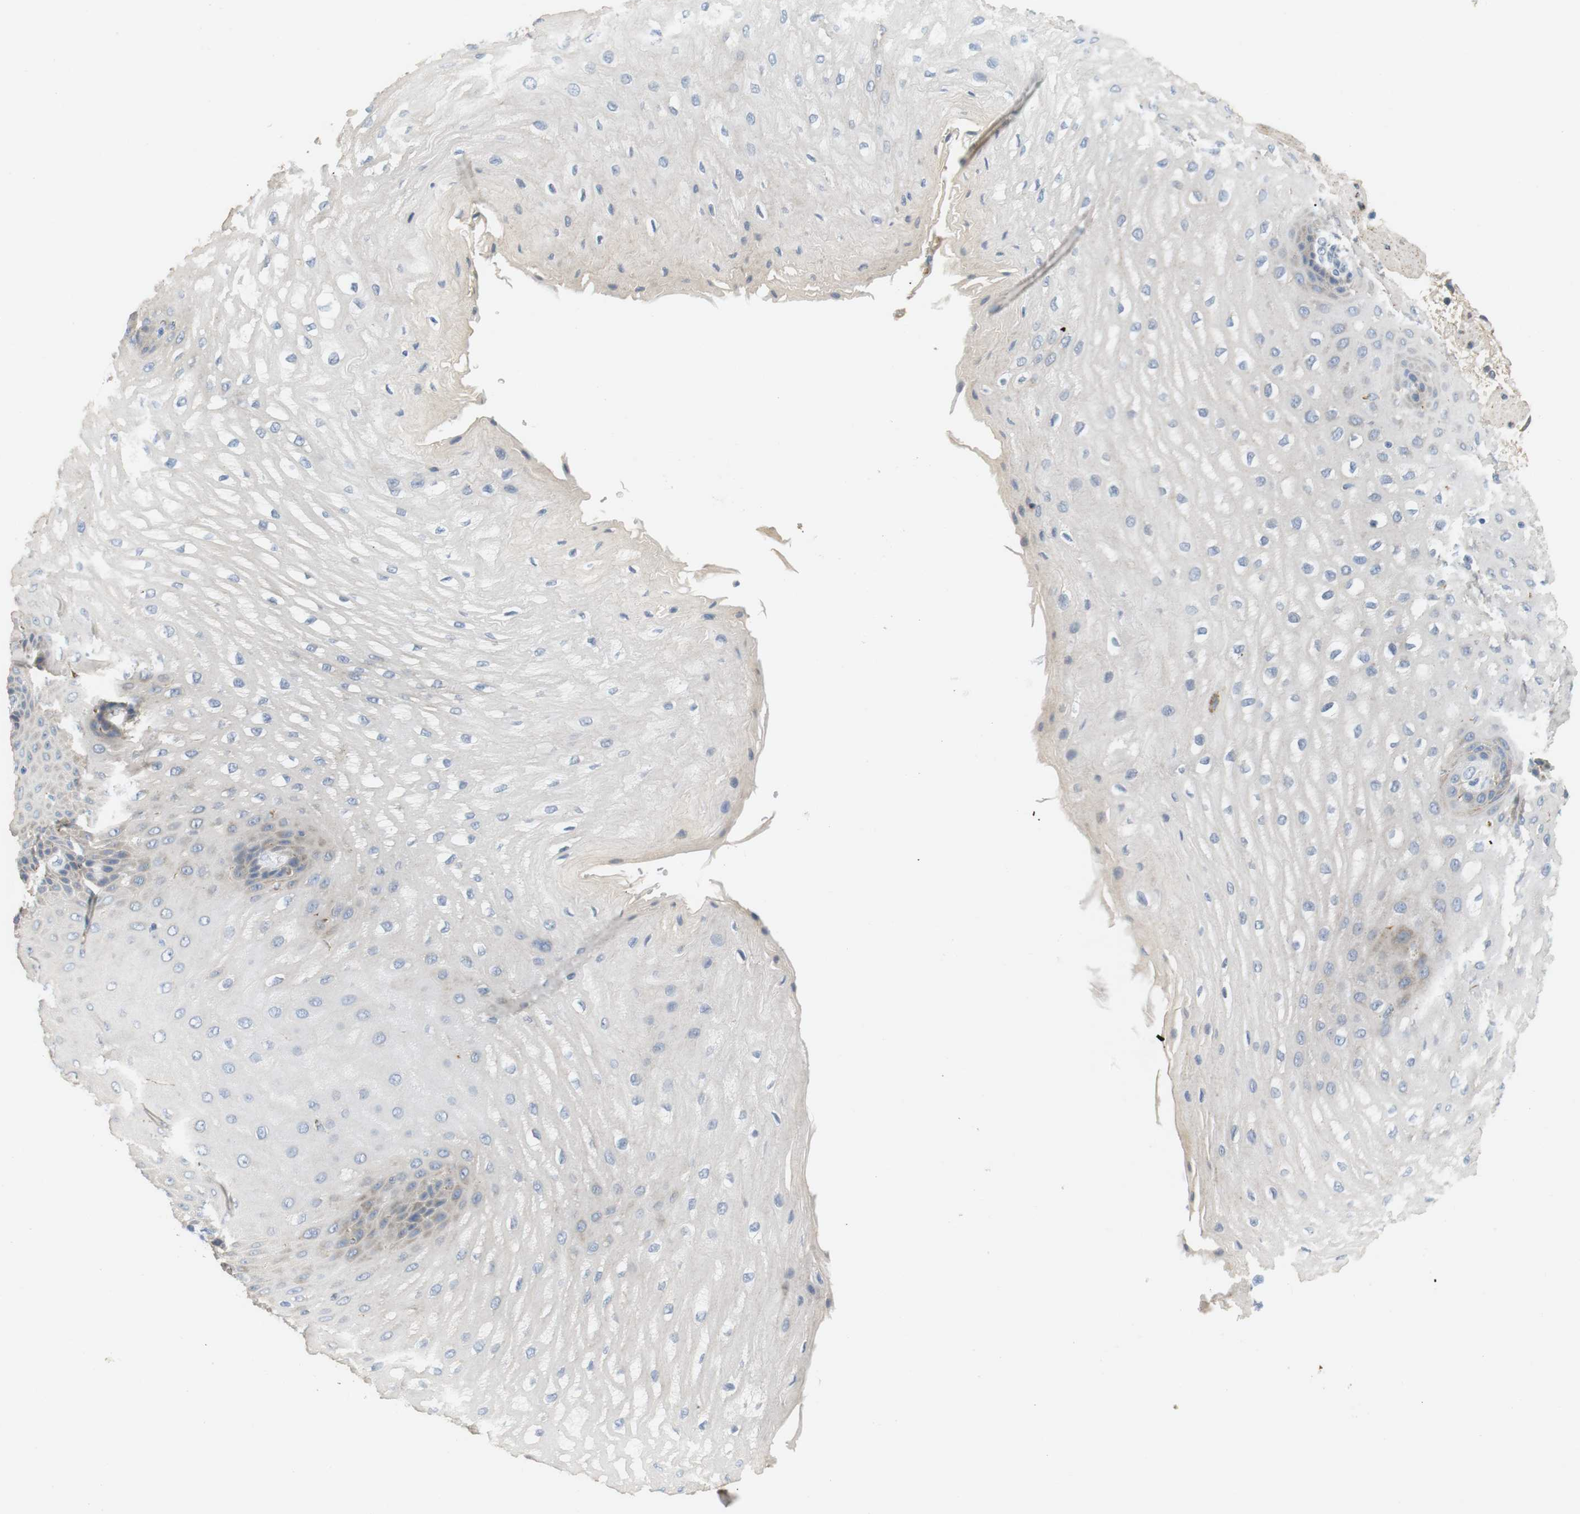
{"staining": {"intensity": "weak", "quantity": "25%-75%", "location": "cytoplasmic/membranous"}, "tissue": "esophagus", "cell_type": "Squamous epithelial cells", "image_type": "normal", "snomed": [{"axis": "morphology", "description": "Normal tissue, NOS"}, {"axis": "topography", "description": "Esophagus"}], "caption": "A brown stain labels weak cytoplasmic/membranous positivity of a protein in squamous epithelial cells of benign human esophagus. (Stains: DAB (3,3'-diaminobenzidine) in brown, nuclei in blue, Microscopy: brightfield microscopy at high magnification).", "gene": "CD300E", "patient": {"sex": "male", "age": 54}}